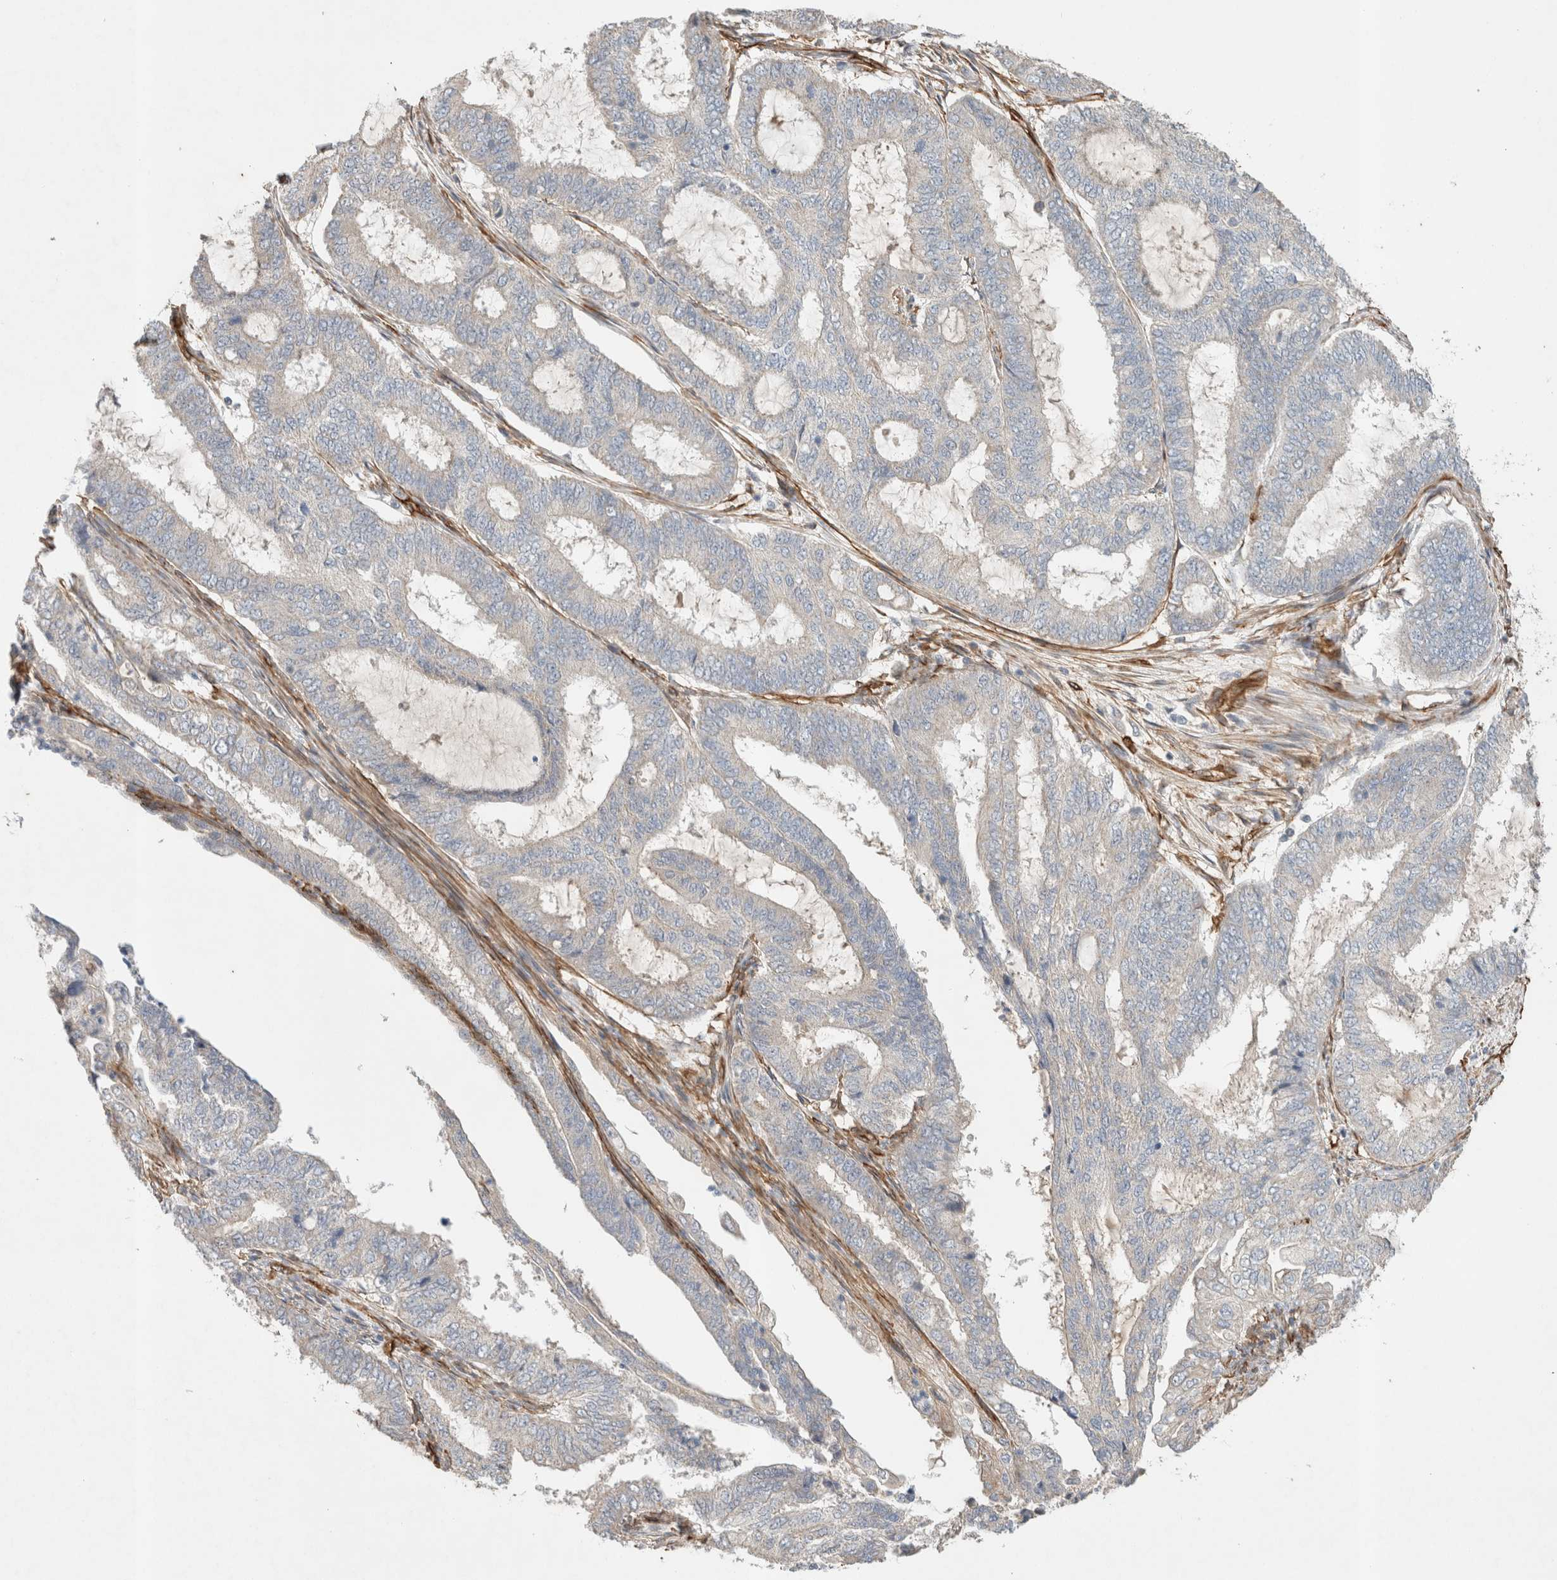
{"staining": {"intensity": "negative", "quantity": "none", "location": "none"}, "tissue": "endometrial cancer", "cell_type": "Tumor cells", "image_type": "cancer", "snomed": [{"axis": "morphology", "description": "Adenocarcinoma, NOS"}, {"axis": "topography", "description": "Endometrium"}], "caption": "Human endometrial adenocarcinoma stained for a protein using IHC reveals no positivity in tumor cells.", "gene": "JMJD4", "patient": {"sex": "female", "age": 51}}